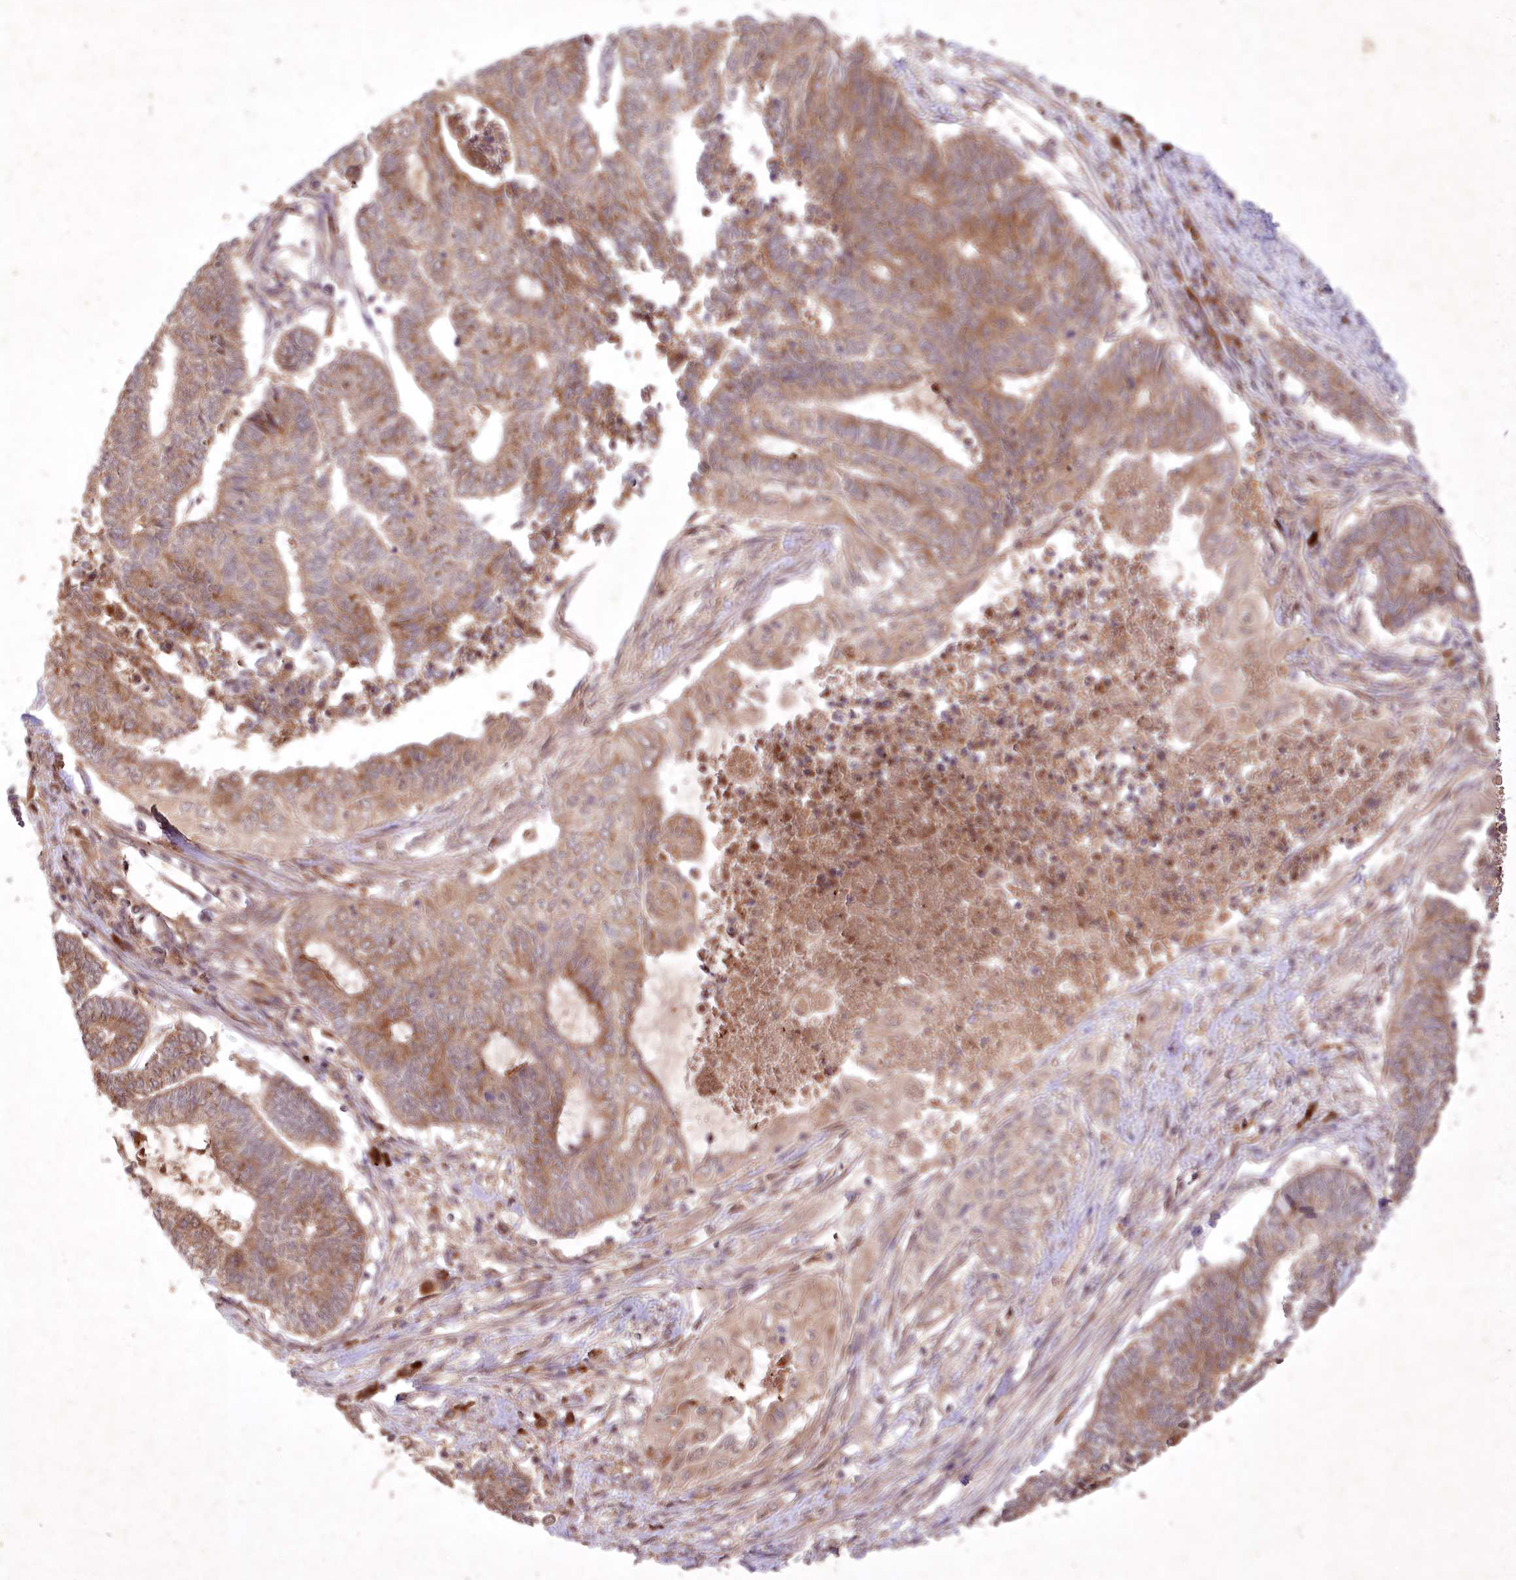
{"staining": {"intensity": "moderate", "quantity": ">75%", "location": "cytoplasmic/membranous"}, "tissue": "endometrial cancer", "cell_type": "Tumor cells", "image_type": "cancer", "snomed": [{"axis": "morphology", "description": "Adenocarcinoma, NOS"}, {"axis": "topography", "description": "Uterus"}, {"axis": "topography", "description": "Endometrium"}], "caption": "IHC histopathology image of neoplastic tissue: endometrial adenocarcinoma stained using IHC exhibits medium levels of moderate protein expression localized specifically in the cytoplasmic/membranous of tumor cells, appearing as a cytoplasmic/membranous brown color.", "gene": "IRAK1BP1", "patient": {"sex": "female", "age": 70}}